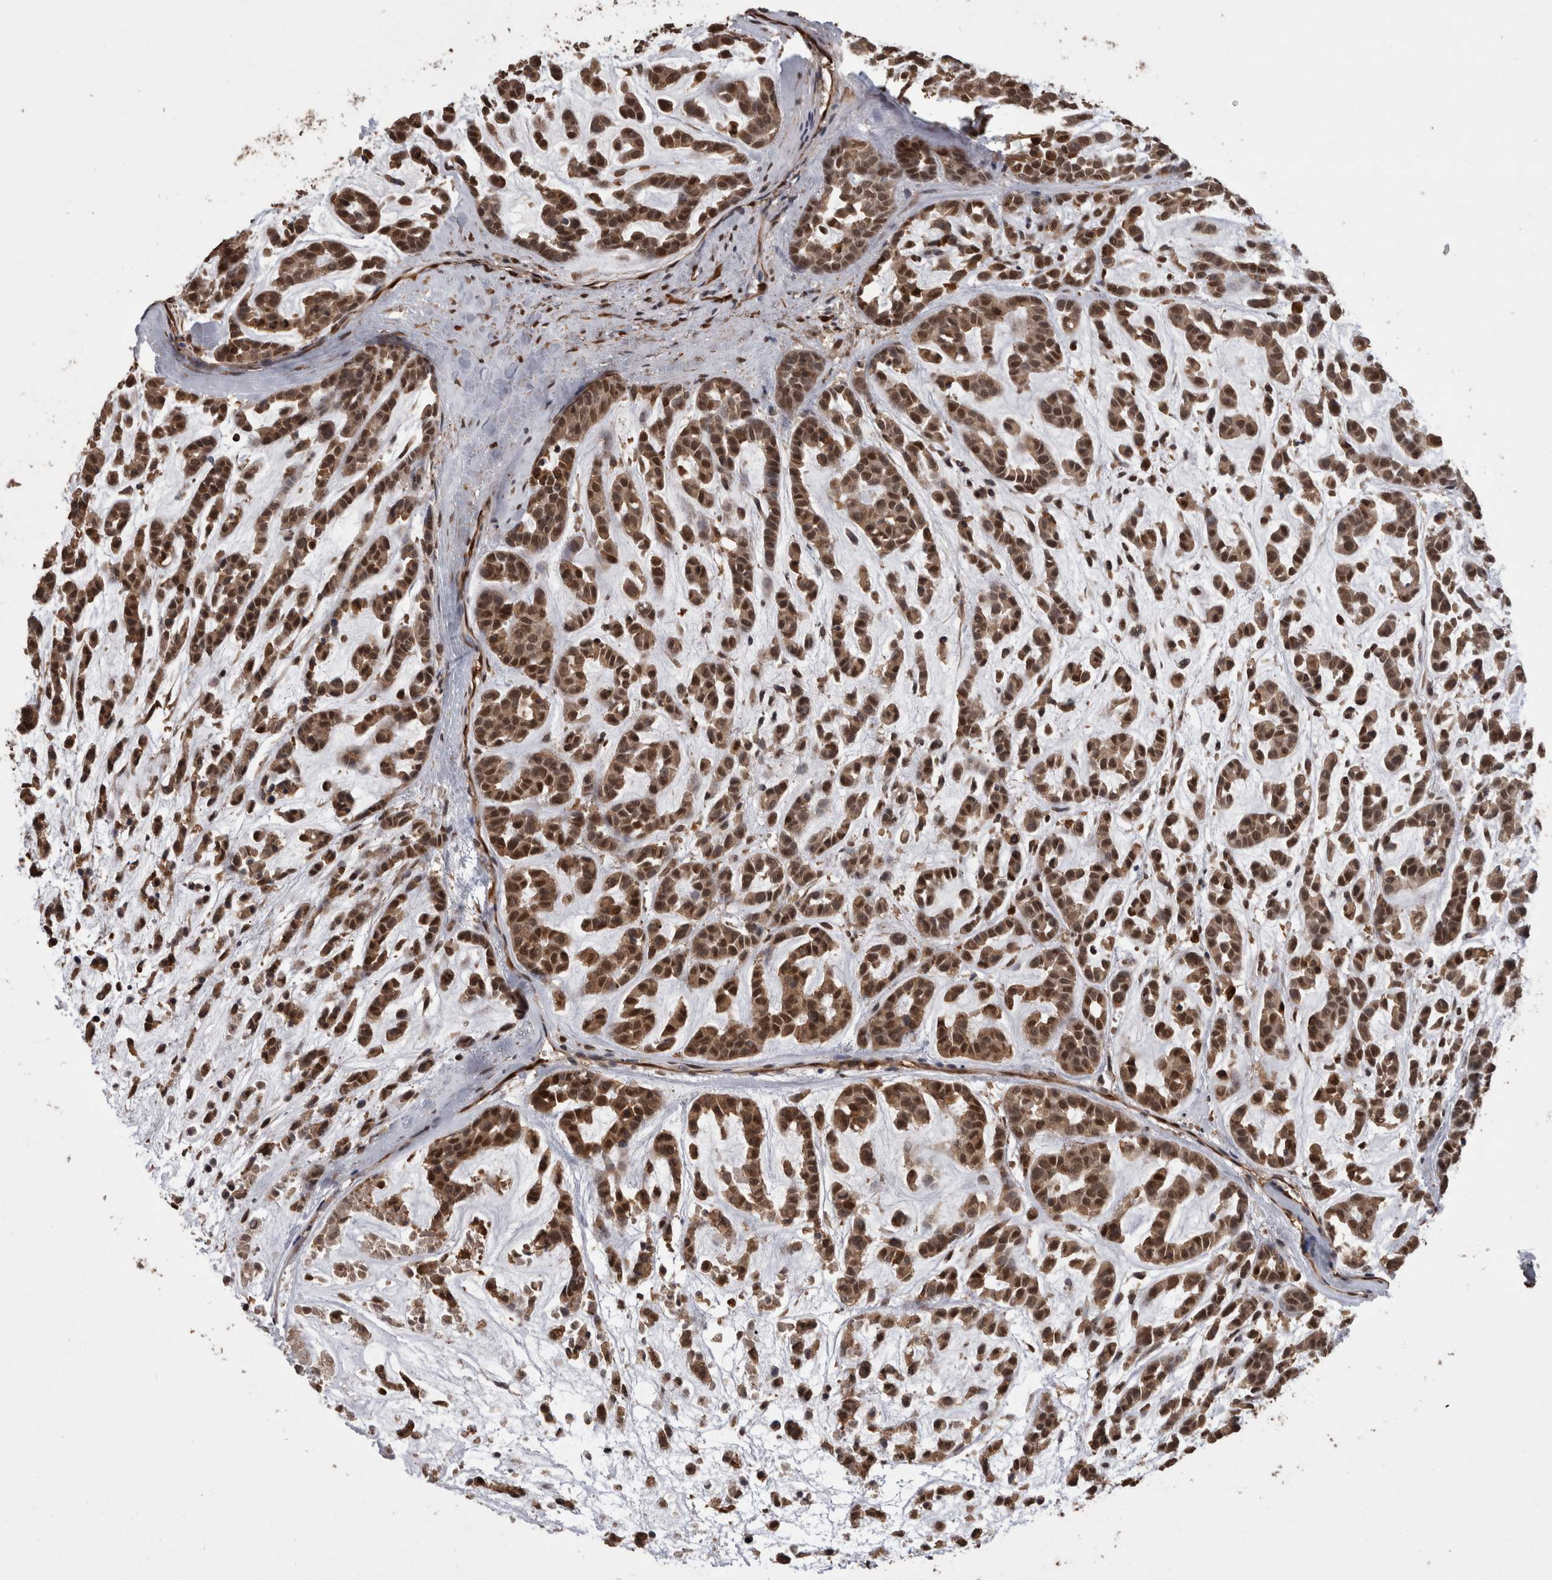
{"staining": {"intensity": "strong", "quantity": ">75%", "location": "cytoplasmic/membranous,nuclear"}, "tissue": "head and neck cancer", "cell_type": "Tumor cells", "image_type": "cancer", "snomed": [{"axis": "morphology", "description": "Adenocarcinoma, NOS"}, {"axis": "morphology", "description": "Adenoma, NOS"}, {"axis": "topography", "description": "Head-Neck"}], "caption": "IHC photomicrograph of neoplastic tissue: head and neck cancer (adenocarcinoma) stained using immunohistochemistry displays high levels of strong protein expression localized specifically in the cytoplasmic/membranous and nuclear of tumor cells, appearing as a cytoplasmic/membranous and nuclear brown color.", "gene": "LXN", "patient": {"sex": "female", "age": 55}}